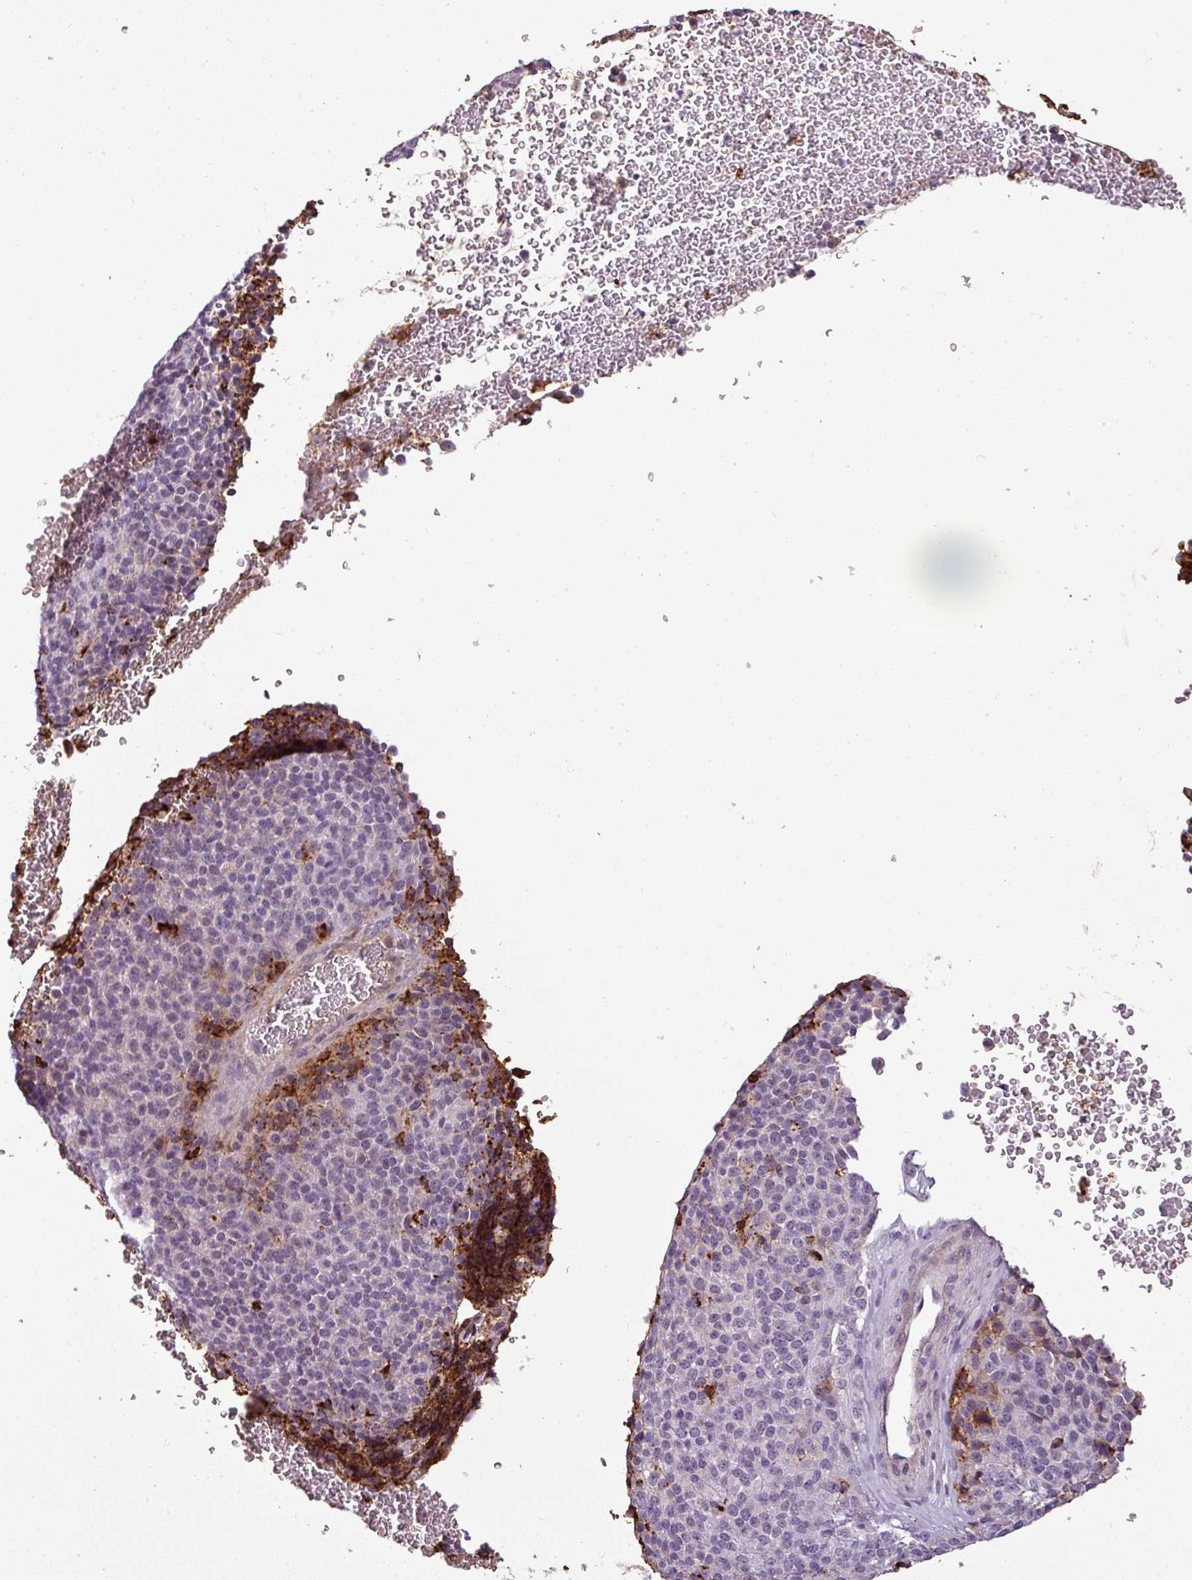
{"staining": {"intensity": "negative", "quantity": "none", "location": "none"}, "tissue": "melanoma", "cell_type": "Tumor cells", "image_type": "cancer", "snomed": [{"axis": "morphology", "description": "Malignant melanoma, Metastatic site"}, {"axis": "topography", "description": "Brain"}], "caption": "Tumor cells show no significant protein expression in melanoma.", "gene": "APOC1", "patient": {"sex": "female", "age": 56}}